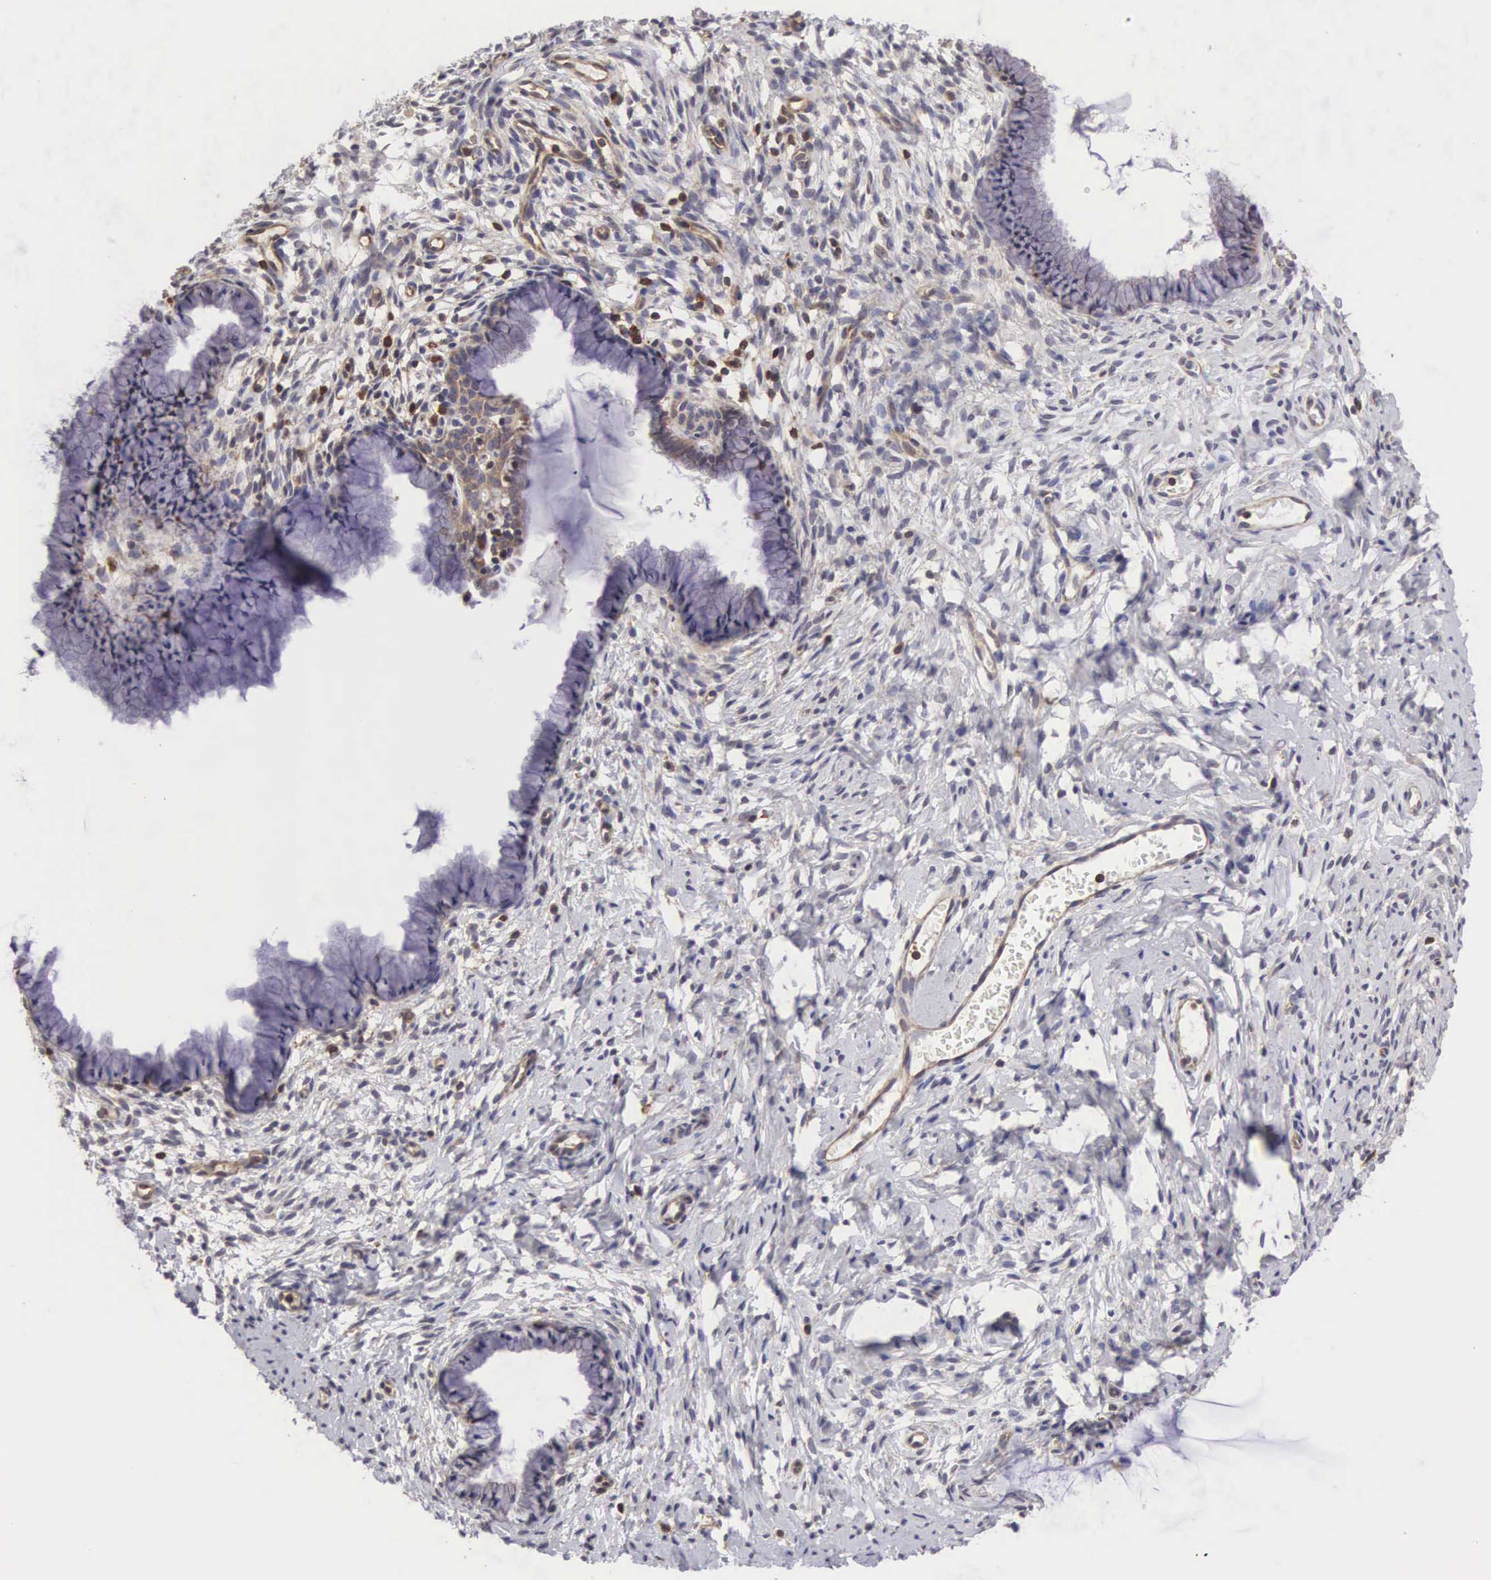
{"staining": {"intensity": "moderate", "quantity": ">75%", "location": "cytoplasmic/membranous"}, "tissue": "cervix", "cell_type": "Glandular cells", "image_type": "normal", "snomed": [{"axis": "morphology", "description": "Normal tissue, NOS"}, {"axis": "topography", "description": "Cervix"}], "caption": "An IHC image of unremarkable tissue is shown. Protein staining in brown shows moderate cytoplasmic/membranous positivity in cervix within glandular cells.", "gene": "DHRS1", "patient": {"sex": "female", "age": 70}}